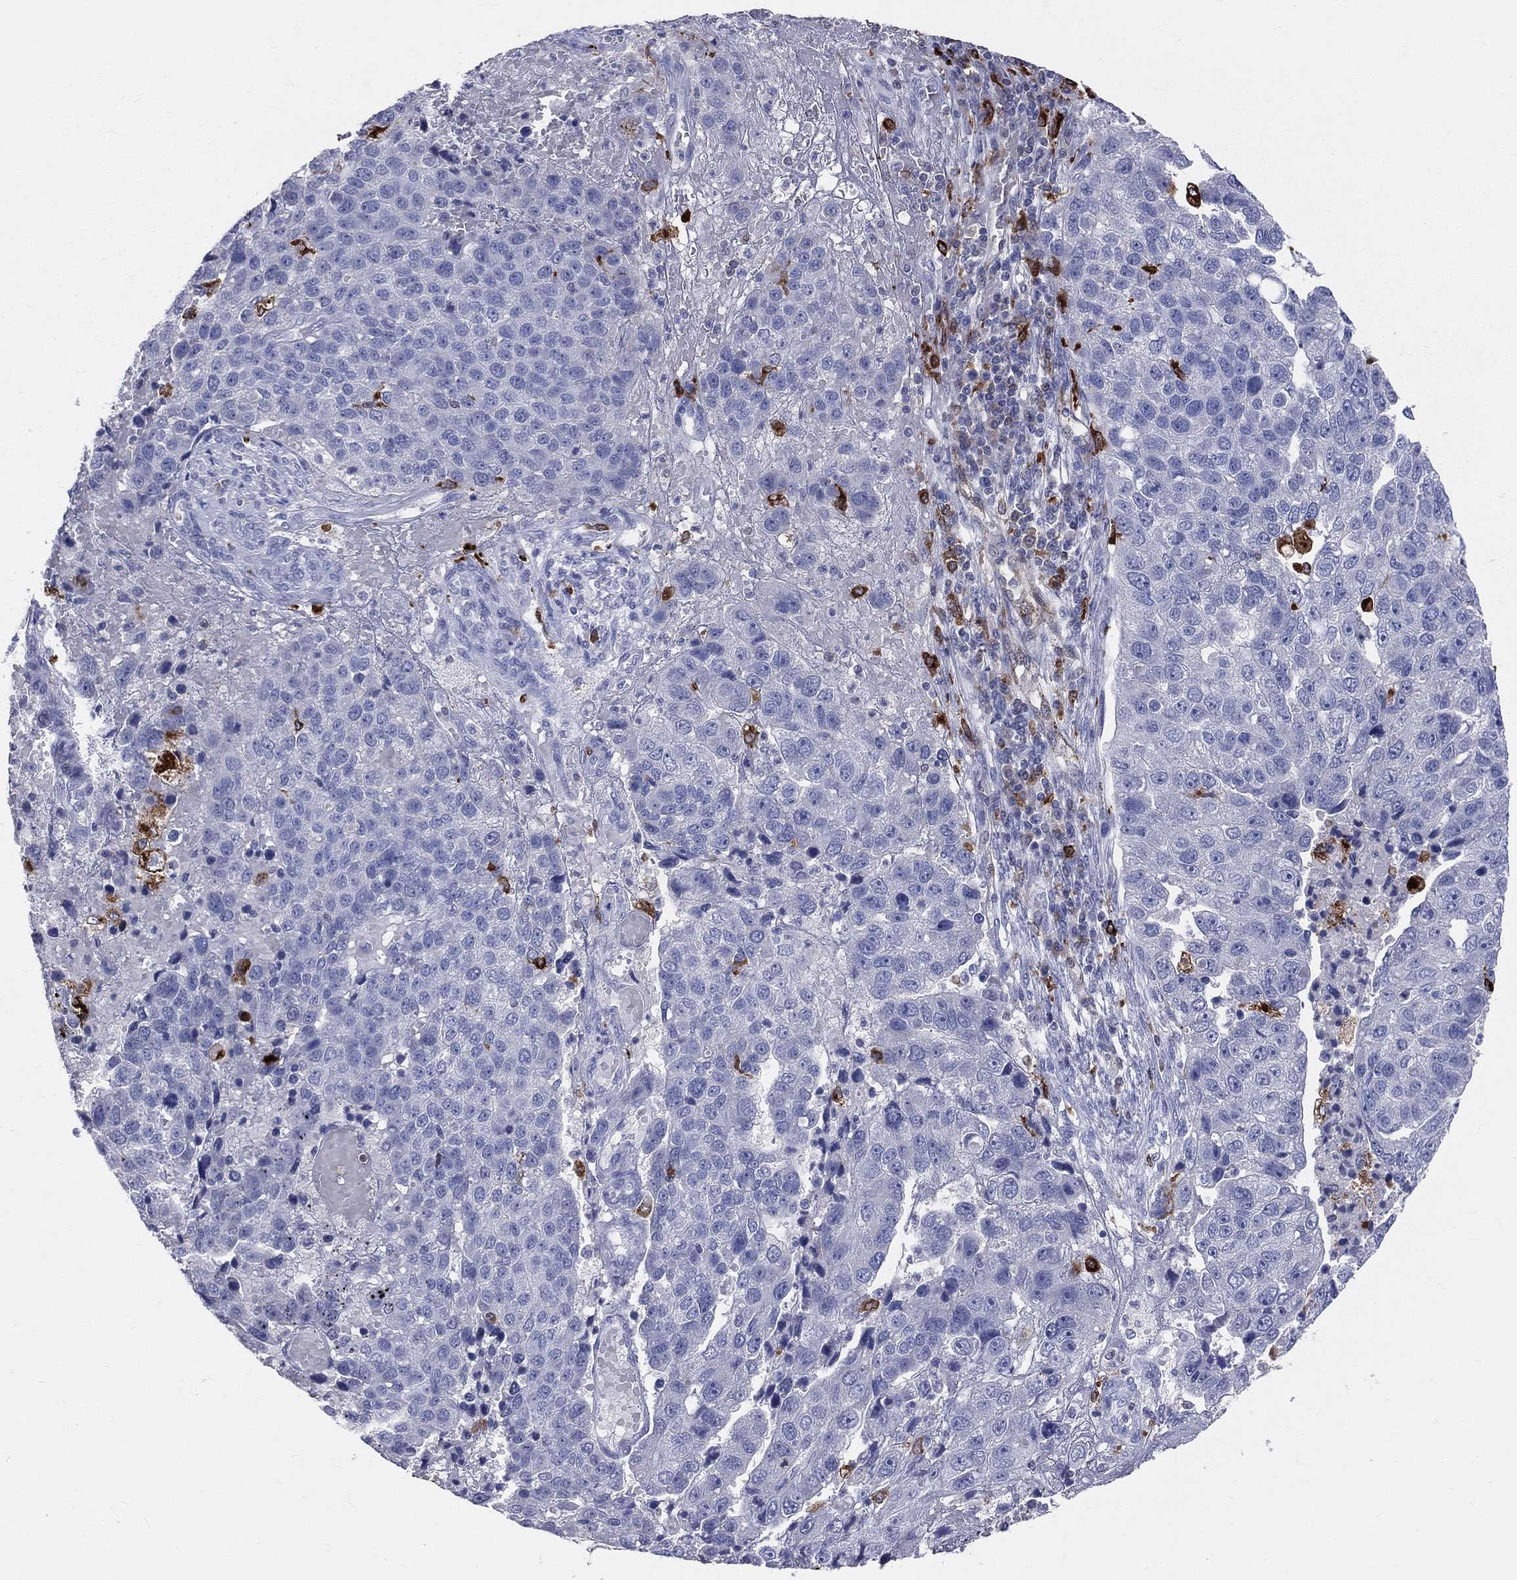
{"staining": {"intensity": "strong", "quantity": "<25%", "location": "cytoplasmic/membranous"}, "tissue": "pancreatic cancer", "cell_type": "Tumor cells", "image_type": "cancer", "snomed": [{"axis": "morphology", "description": "Adenocarcinoma, NOS"}, {"axis": "topography", "description": "Pancreas"}], "caption": "Immunohistochemistry (IHC) (DAB) staining of adenocarcinoma (pancreatic) shows strong cytoplasmic/membranous protein staining in approximately <25% of tumor cells. Immunohistochemistry stains the protein of interest in brown and the nuclei are stained blue.", "gene": "CD74", "patient": {"sex": "female", "age": 61}}